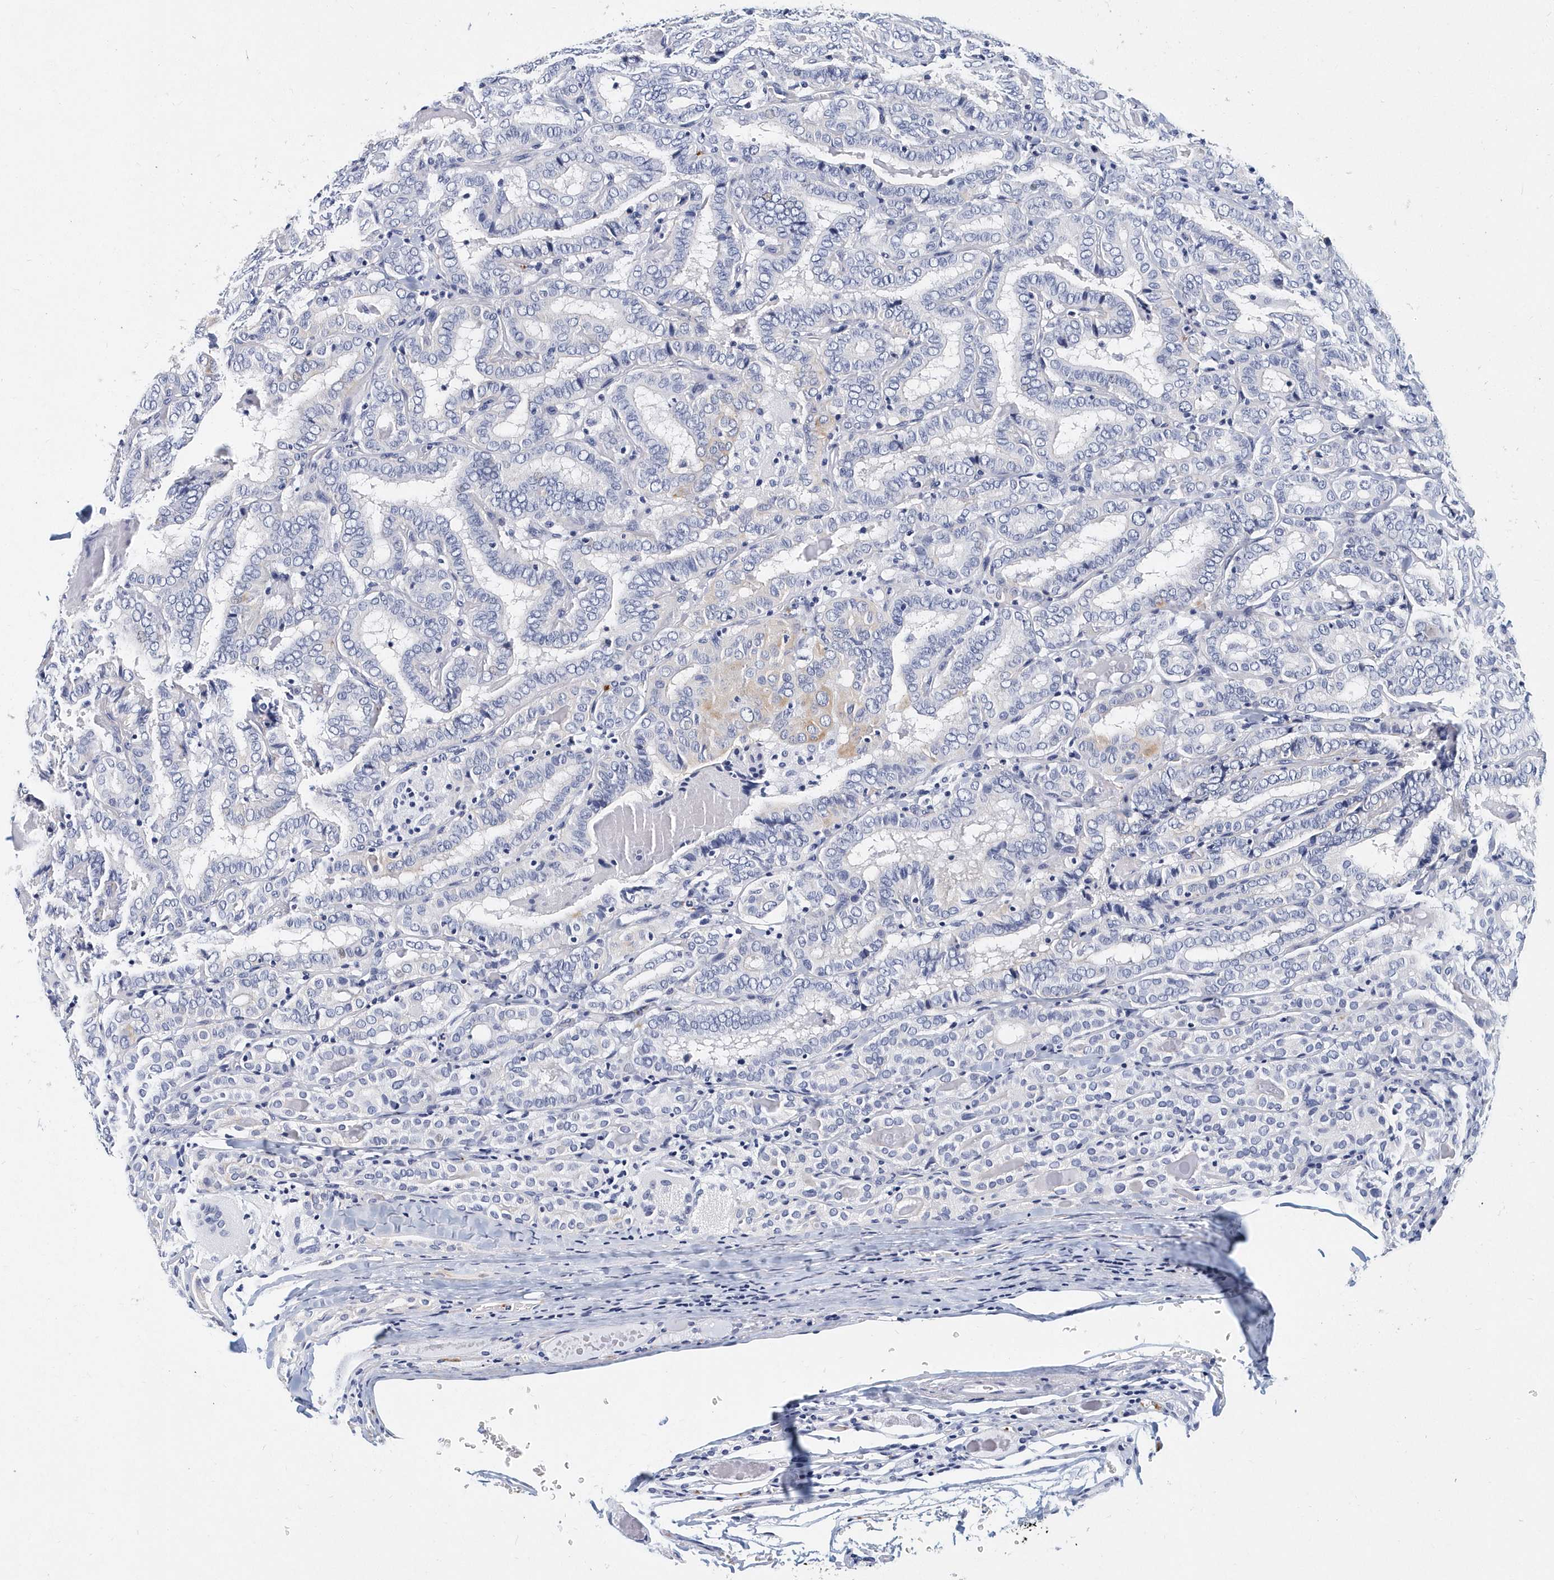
{"staining": {"intensity": "negative", "quantity": "none", "location": "none"}, "tissue": "thyroid cancer", "cell_type": "Tumor cells", "image_type": "cancer", "snomed": [{"axis": "morphology", "description": "Papillary adenocarcinoma, NOS"}, {"axis": "topography", "description": "Thyroid gland"}], "caption": "Tumor cells show no significant expression in papillary adenocarcinoma (thyroid). (DAB (3,3'-diaminobenzidine) IHC, high magnification).", "gene": "ITGA2B", "patient": {"sex": "female", "age": 72}}